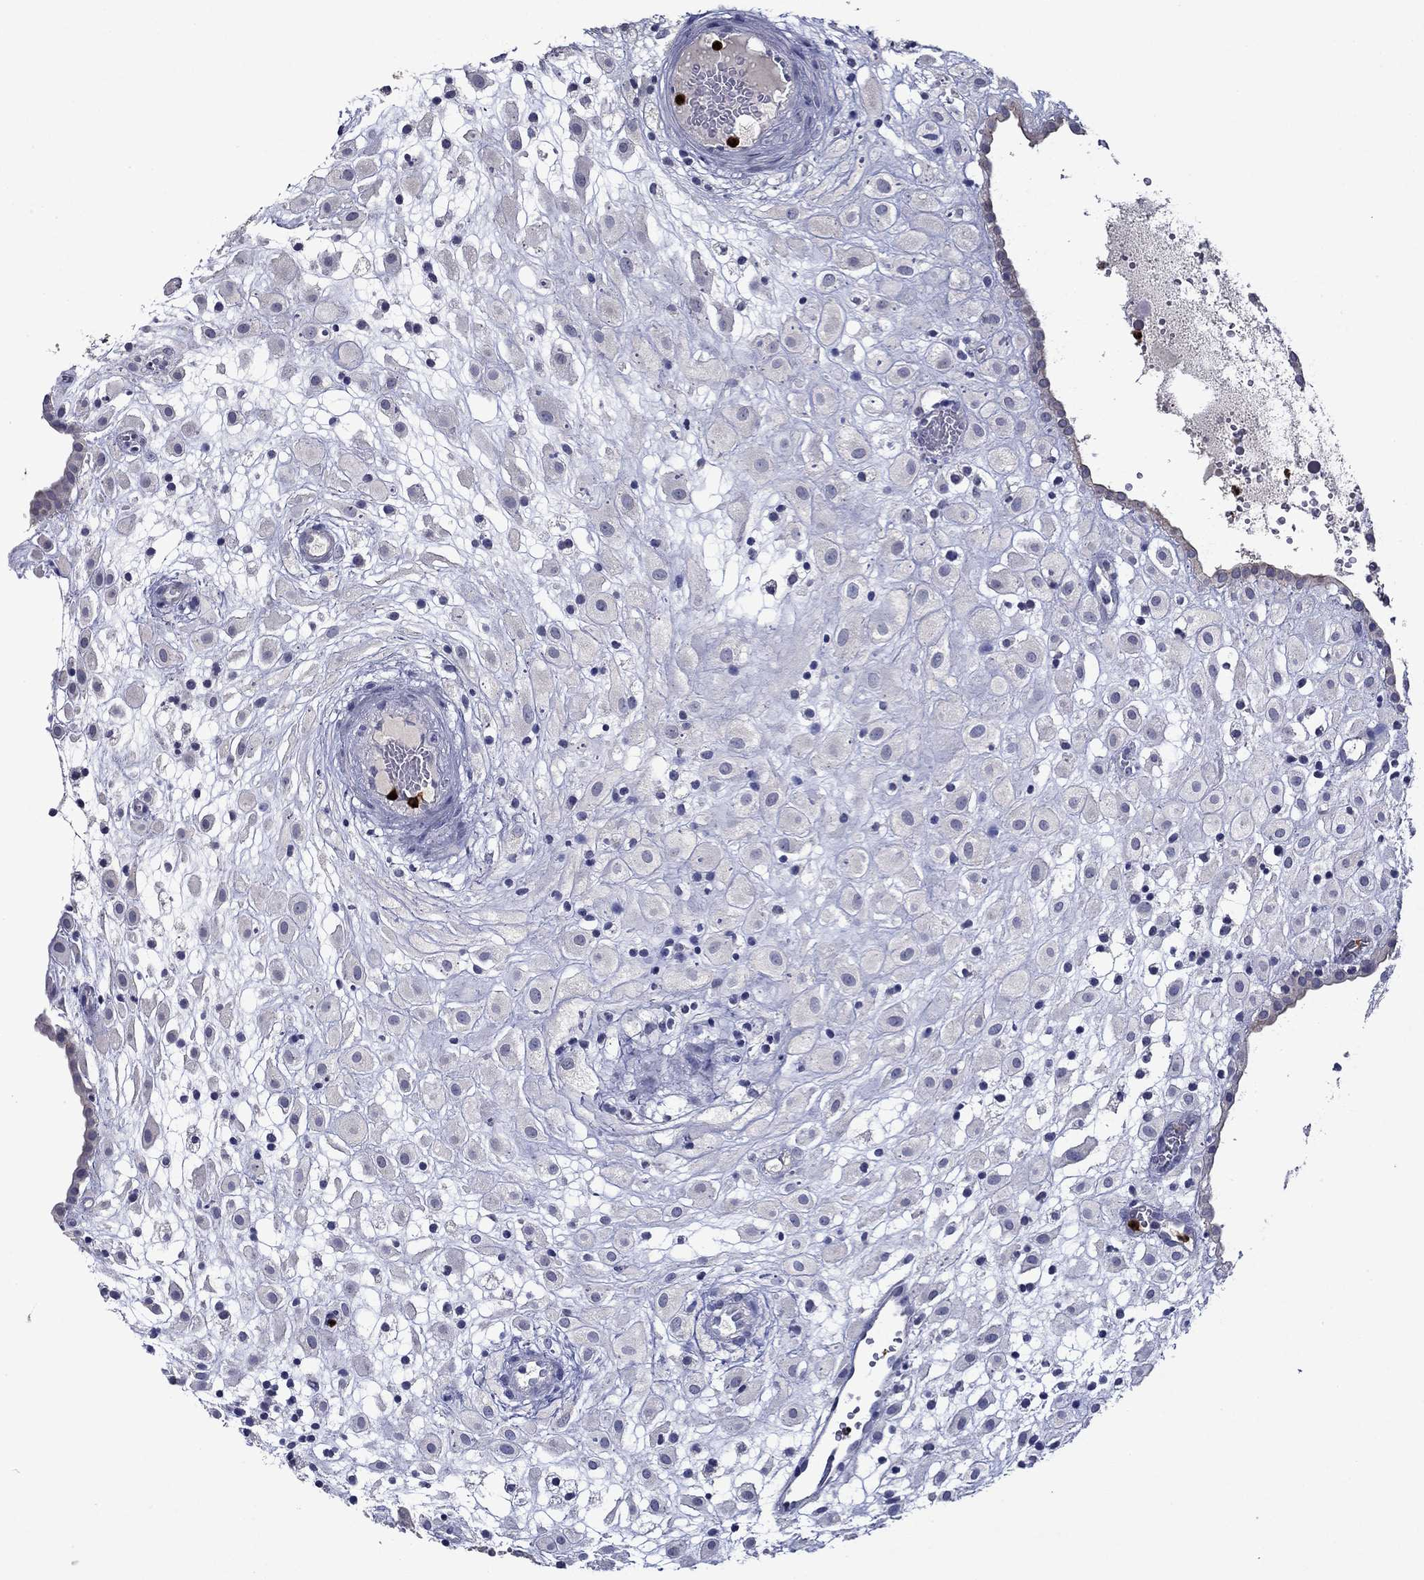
{"staining": {"intensity": "negative", "quantity": "none", "location": "none"}, "tissue": "placenta", "cell_type": "Decidual cells", "image_type": "normal", "snomed": [{"axis": "morphology", "description": "Normal tissue, NOS"}, {"axis": "topography", "description": "Placenta"}], "caption": "Histopathology image shows no protein expression in decidual cells of benign placenta. Brightfield microscopy of IHC stained with DAB (3,3'-diaminobenzidine) (brown) and hematoxylin (blue), captured at high magnification.", "gene": "IRF5", "patient": {"sex": "female", "age": 24}}